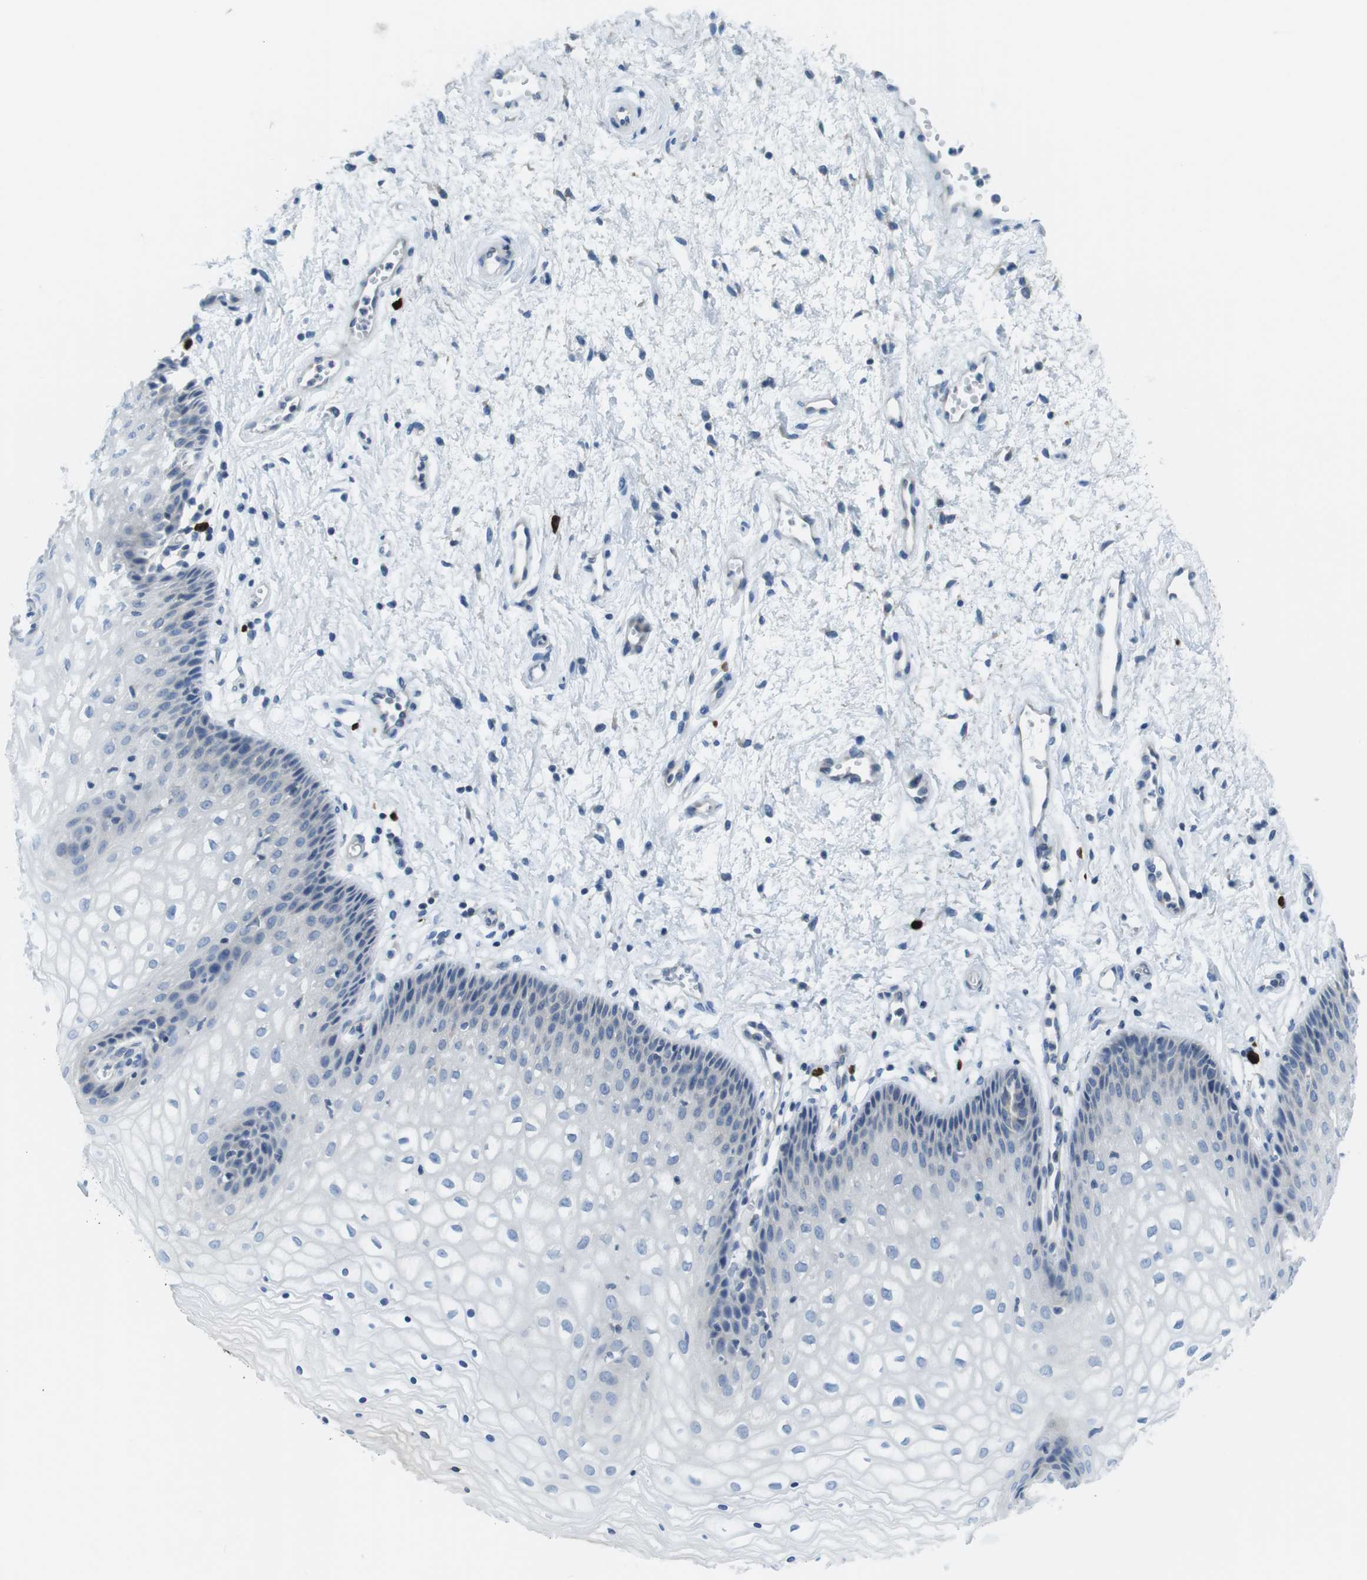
{"staining": {"intensity": "negative", "quantity": "none", "location": "none"}, "tissue": "vagina", "cell_type": "Squamous epithelial cells", "image_type": "normal", "snomed": [{"axis": "morphology", "description": "Normal tissue, NOS"}, {"axis": "topography", "description": "Vagina"}], "caption": "Histopathology image shows no protein positivity in squamous epithelial cells of benign vagina. The staining was performed using DAB (3,3'-diaminobenzidine) to visualize the protein expression in brown, while the nuclei were stained in blue with hematoxylin (Magnification: 20x).", "gene": "CLPTM1L", "patient": {"sex": "female", "age": 34}}